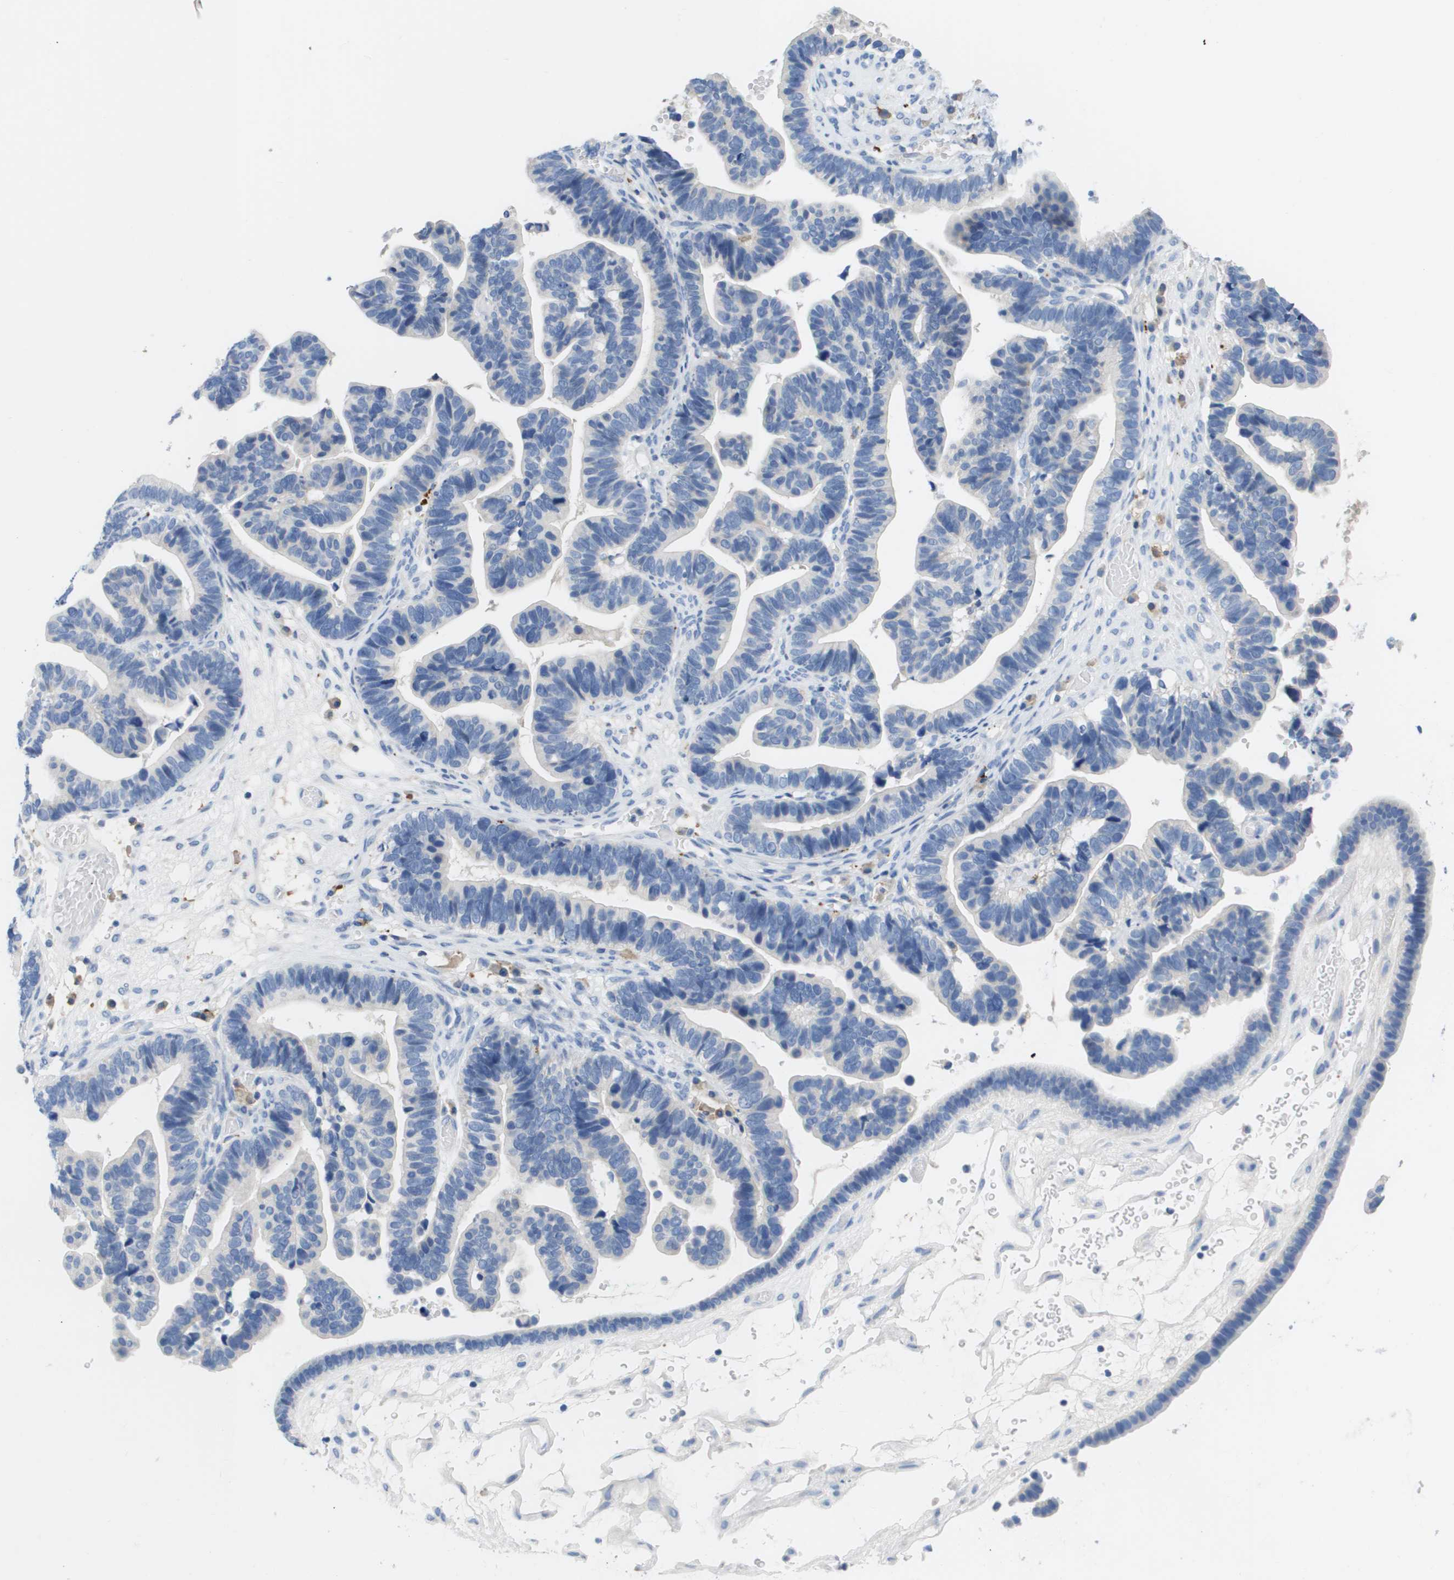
{"staining": {"intensity": "negative", "quantity": "none", "location": "none"}, "tissue": "ovarian cancer", "cell_type": "Tumor cells", "image_type": "cancer", "snomed": [{"axis": "morphology", "description": "Cystadenocarcinoma, serous, NOS"}, {"axis": "topography", "description": "Ovary"}], "caption": "DAB (3,3'-diaminobenzidine) immunohistochemical staining of human serous cystadenocarcinoma (ovarian) shows no significant positivity in tumor cells.", "gene": "MS4A1", "patient": {"sex": "female", "age": 56}}